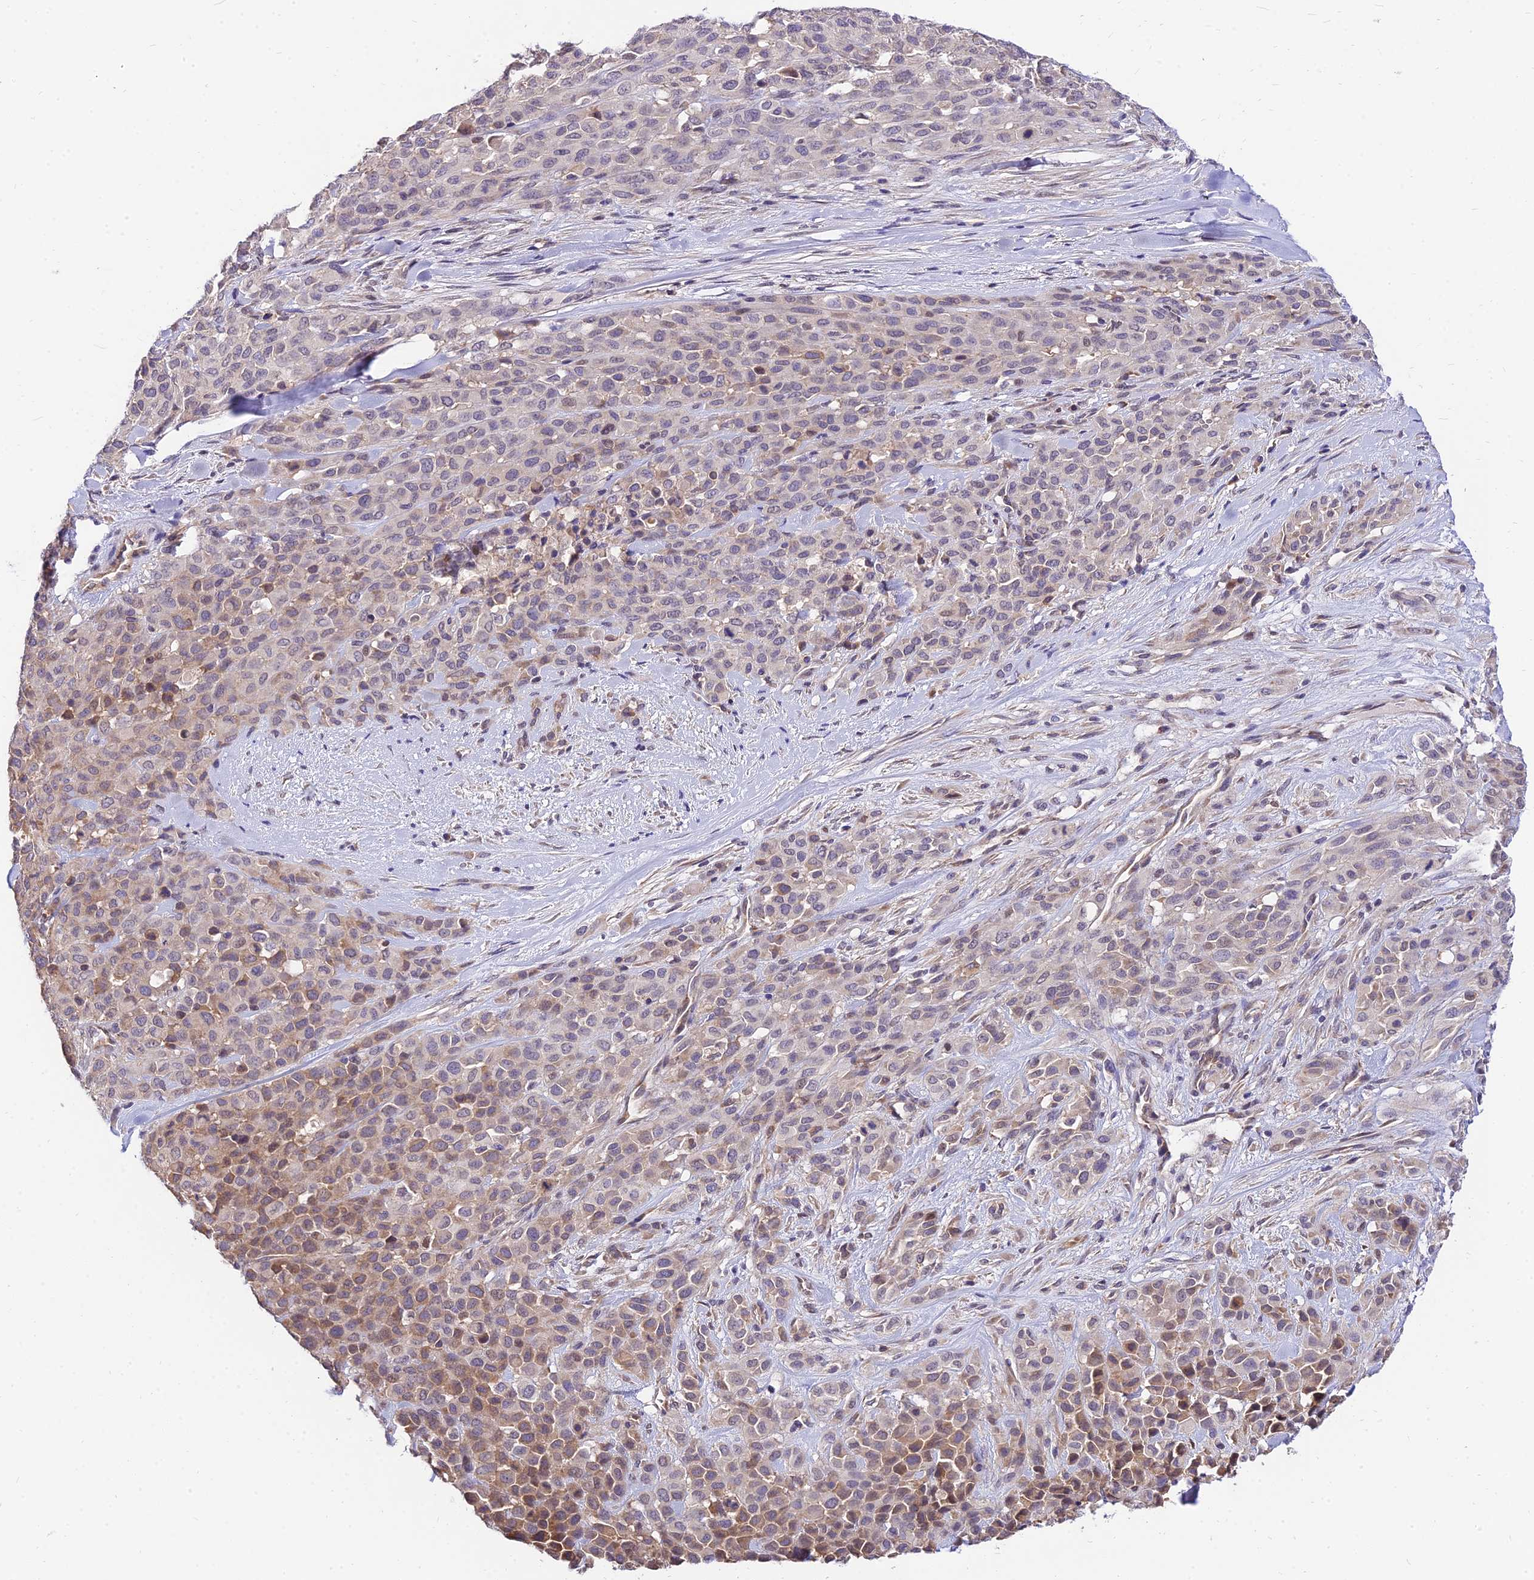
{"staining": {"intensity": "weak", "quantity": "25%-75%", "location": "cytoplasmic/membranous"}, "tissue": "melanoma", "cell_type": "Tumor cells", "image_type": "cancer", "snomed": [{"axis": "morphology", "description": "Malignant melanoma, Metastatic site"}, {"axis": "topography", "description": "Skin"}], "caption": "Protein staining by immunohistochemistry displays weak cytoplasmic/membranous expression in about 25%-75% of tumor cells in malignant melanoma (metastatic site).", "gene": "C6orf132", "patient": {"sex": "female", "age": 81}}